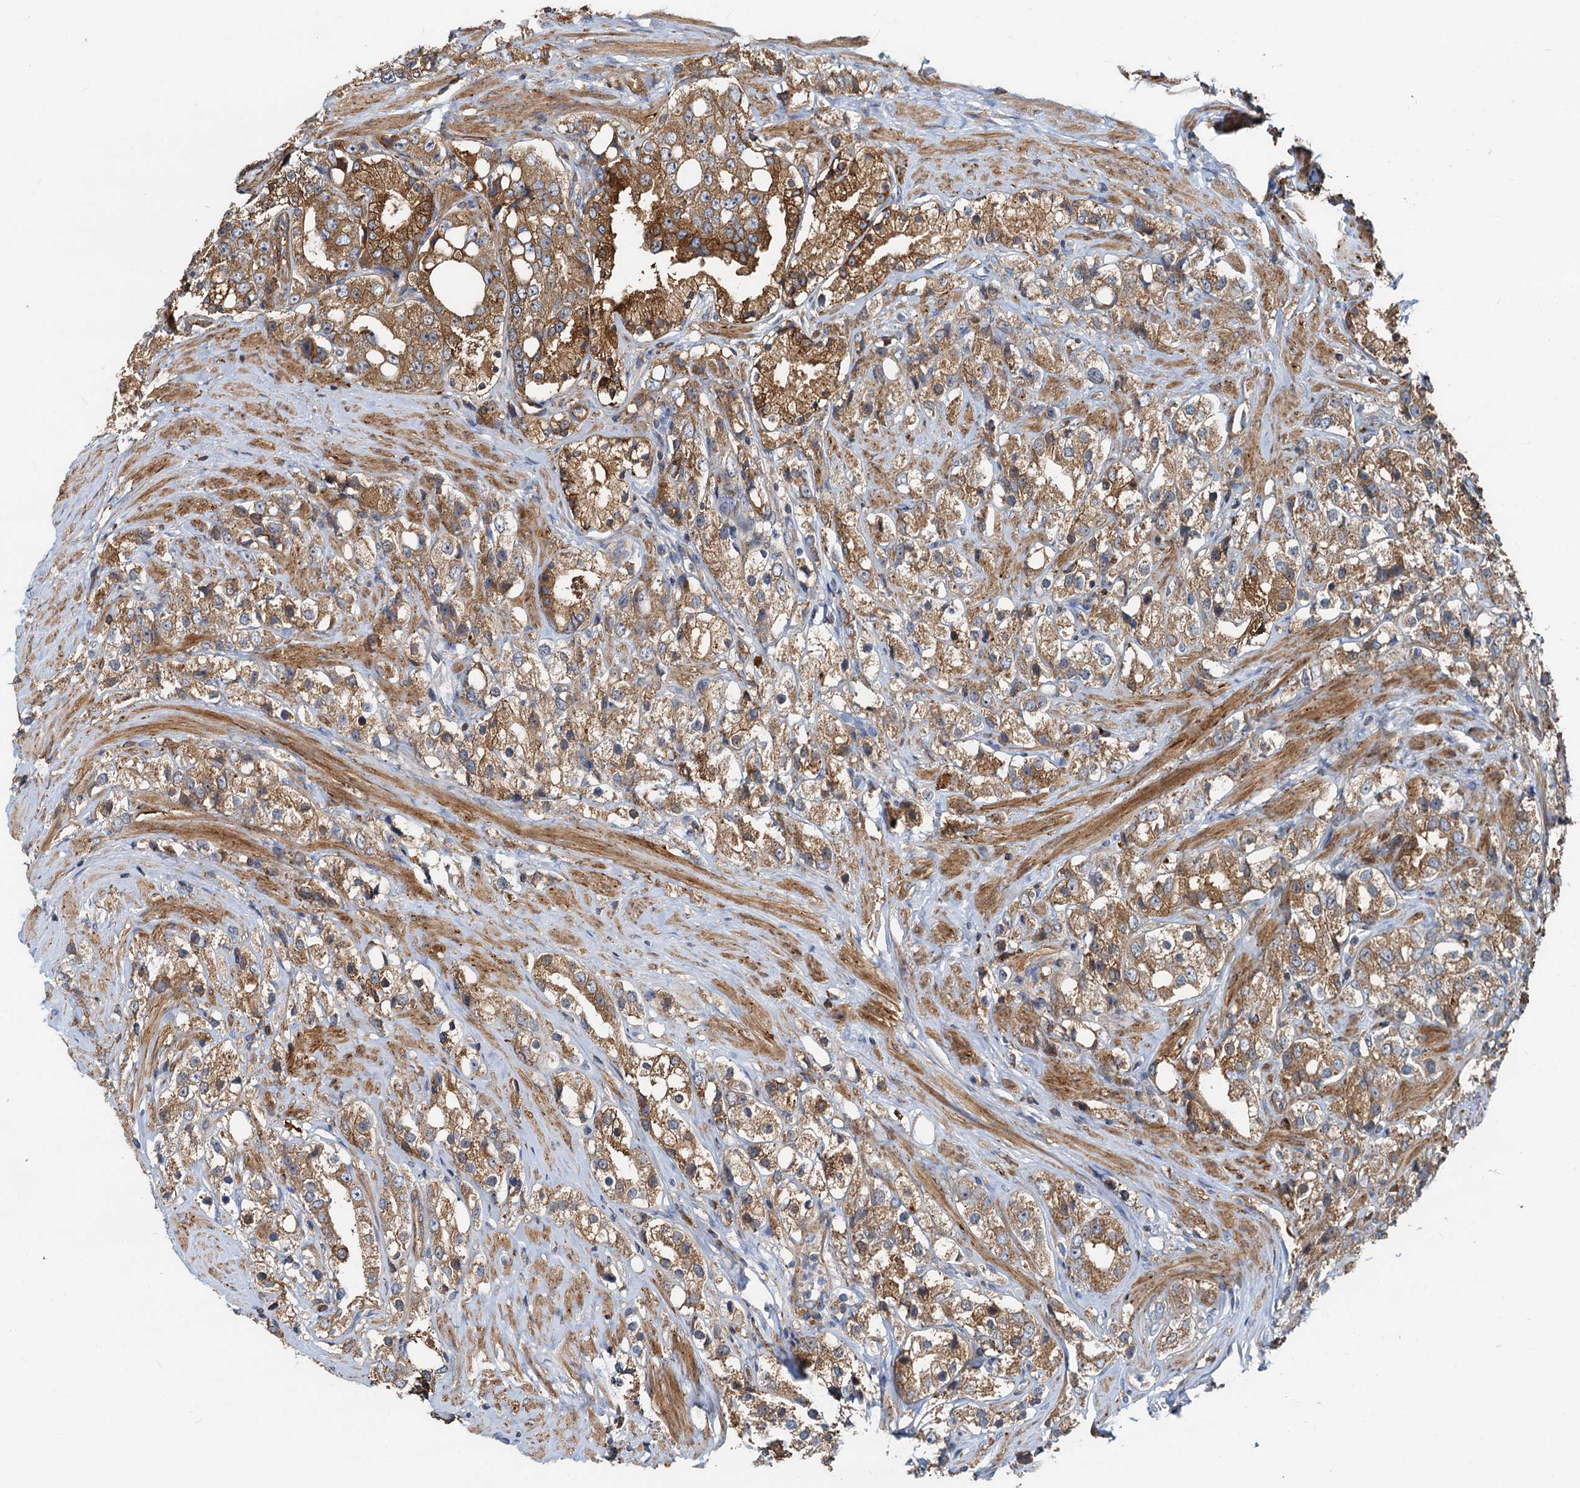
{"staining": {"intensity": "moderate", "quantity": ">75%", "location": "cytoplasmic/membranous"}, "tissue": "prostate cancer", "cell_type": "Tumor cells", "image_type": "cancer", "snomed": [{"axis": "morphology", "description": "Adenocarcinoma, NOS"}, {"axis": "topography", "description": "Prostate"}], "caption": "This photomicrograph shows IHC staining of human prostate adenocarcinoma, with medium moderate cytoplasmic/membranous staining in about >75% of tumor cells.", "gene": "LNX2", "patient": {"sex": "male", "age": 79}}